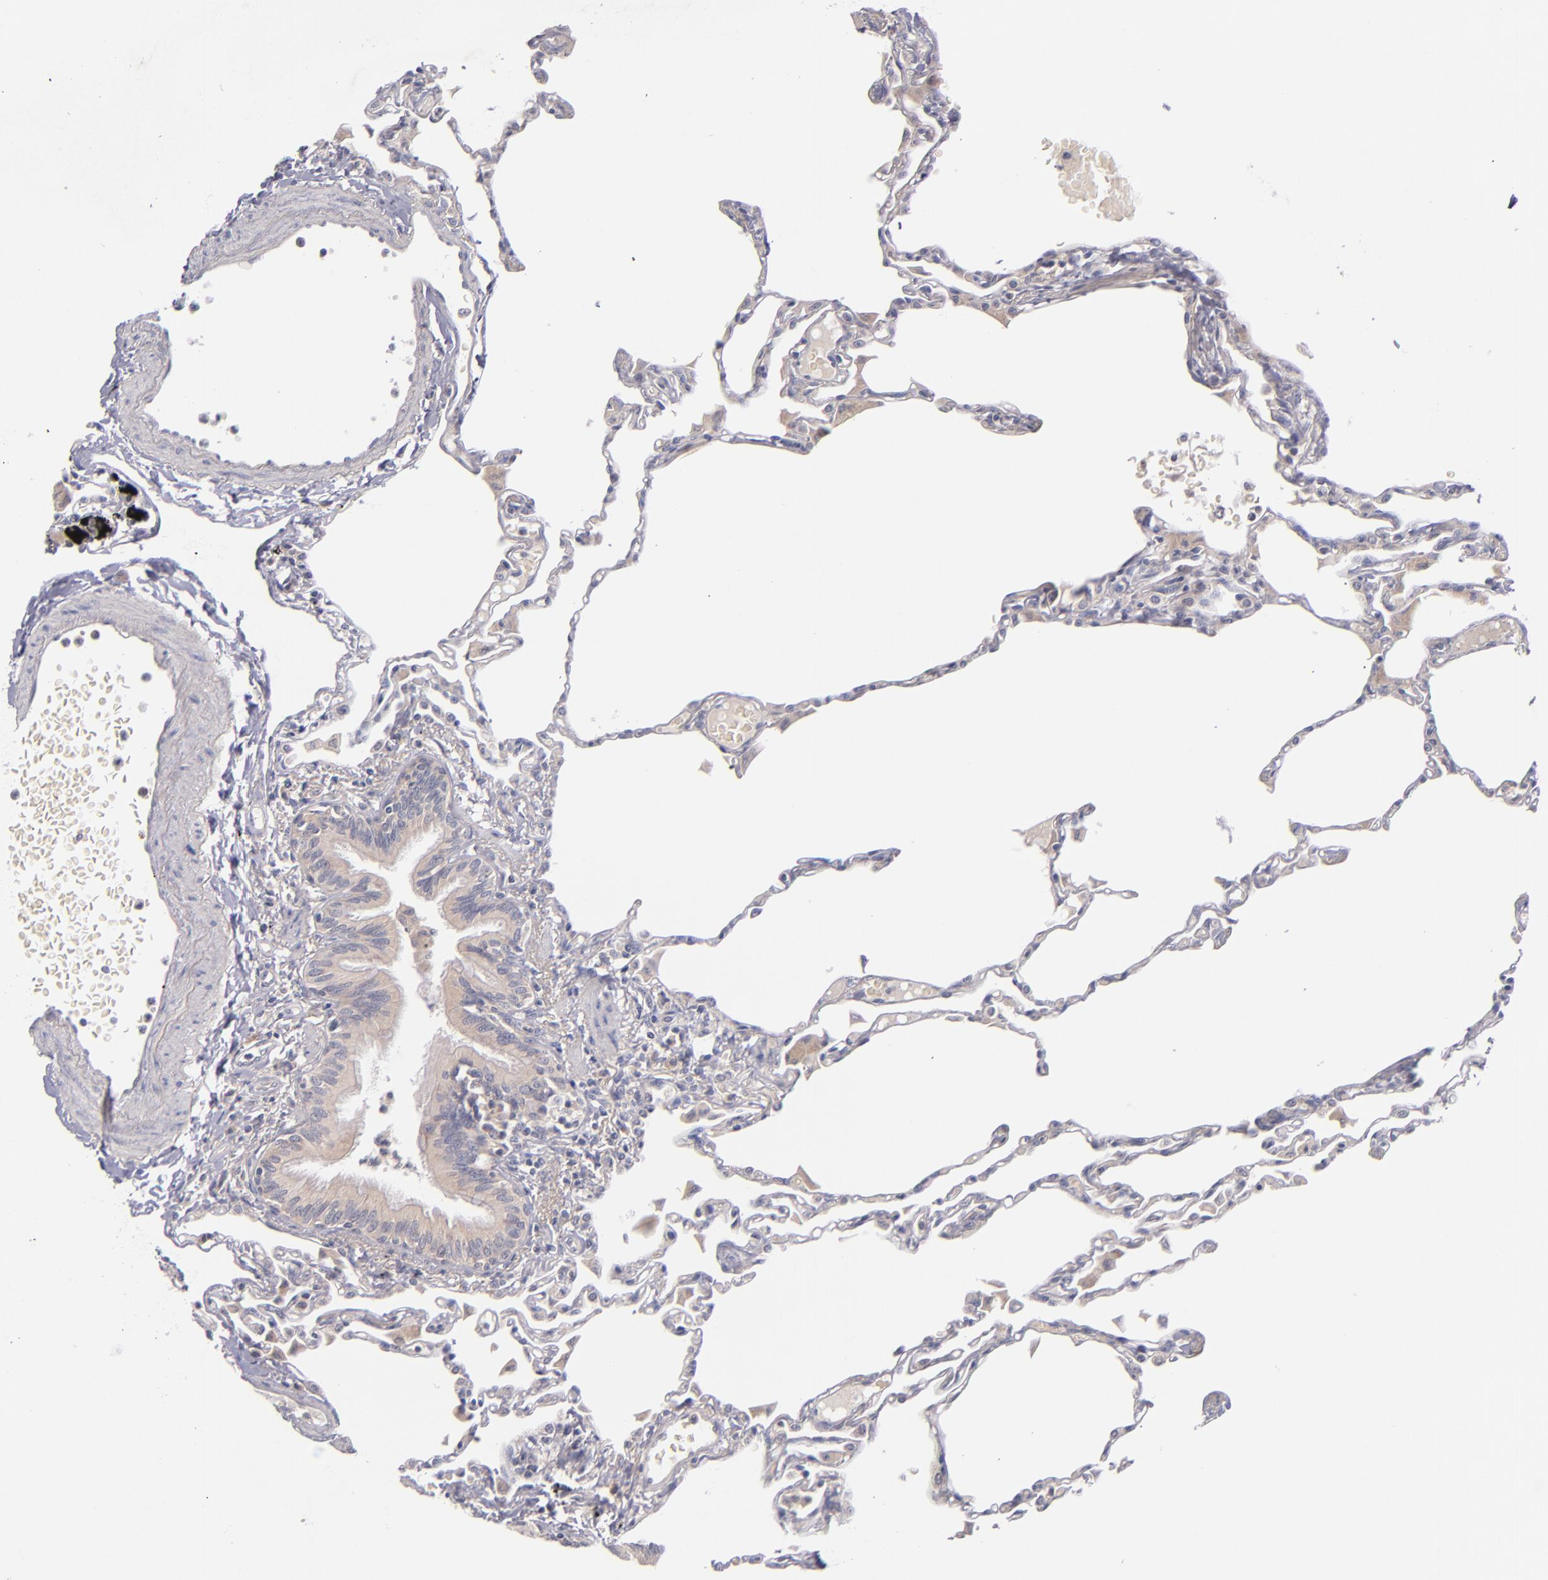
{"staining": {"intensity": "weak", "quantity": "<25%", "location": "cytoplasmic/membranous"}, "tissue": "lung", "cell_type": "Alveolar cells", "image_type": "normal", "snomed": [{"axis": "morphology", "description": "Normal tissue, NOS"}, {"axis": "topography", "description": "Lung"}], "caption": "A high-resolution histopathology image shows IHC staining of unremarkable lung, which displays no significant positivity in alveolar cells.", "gene": "TSC2", "patient": {"sex": "female", "age": 49}}